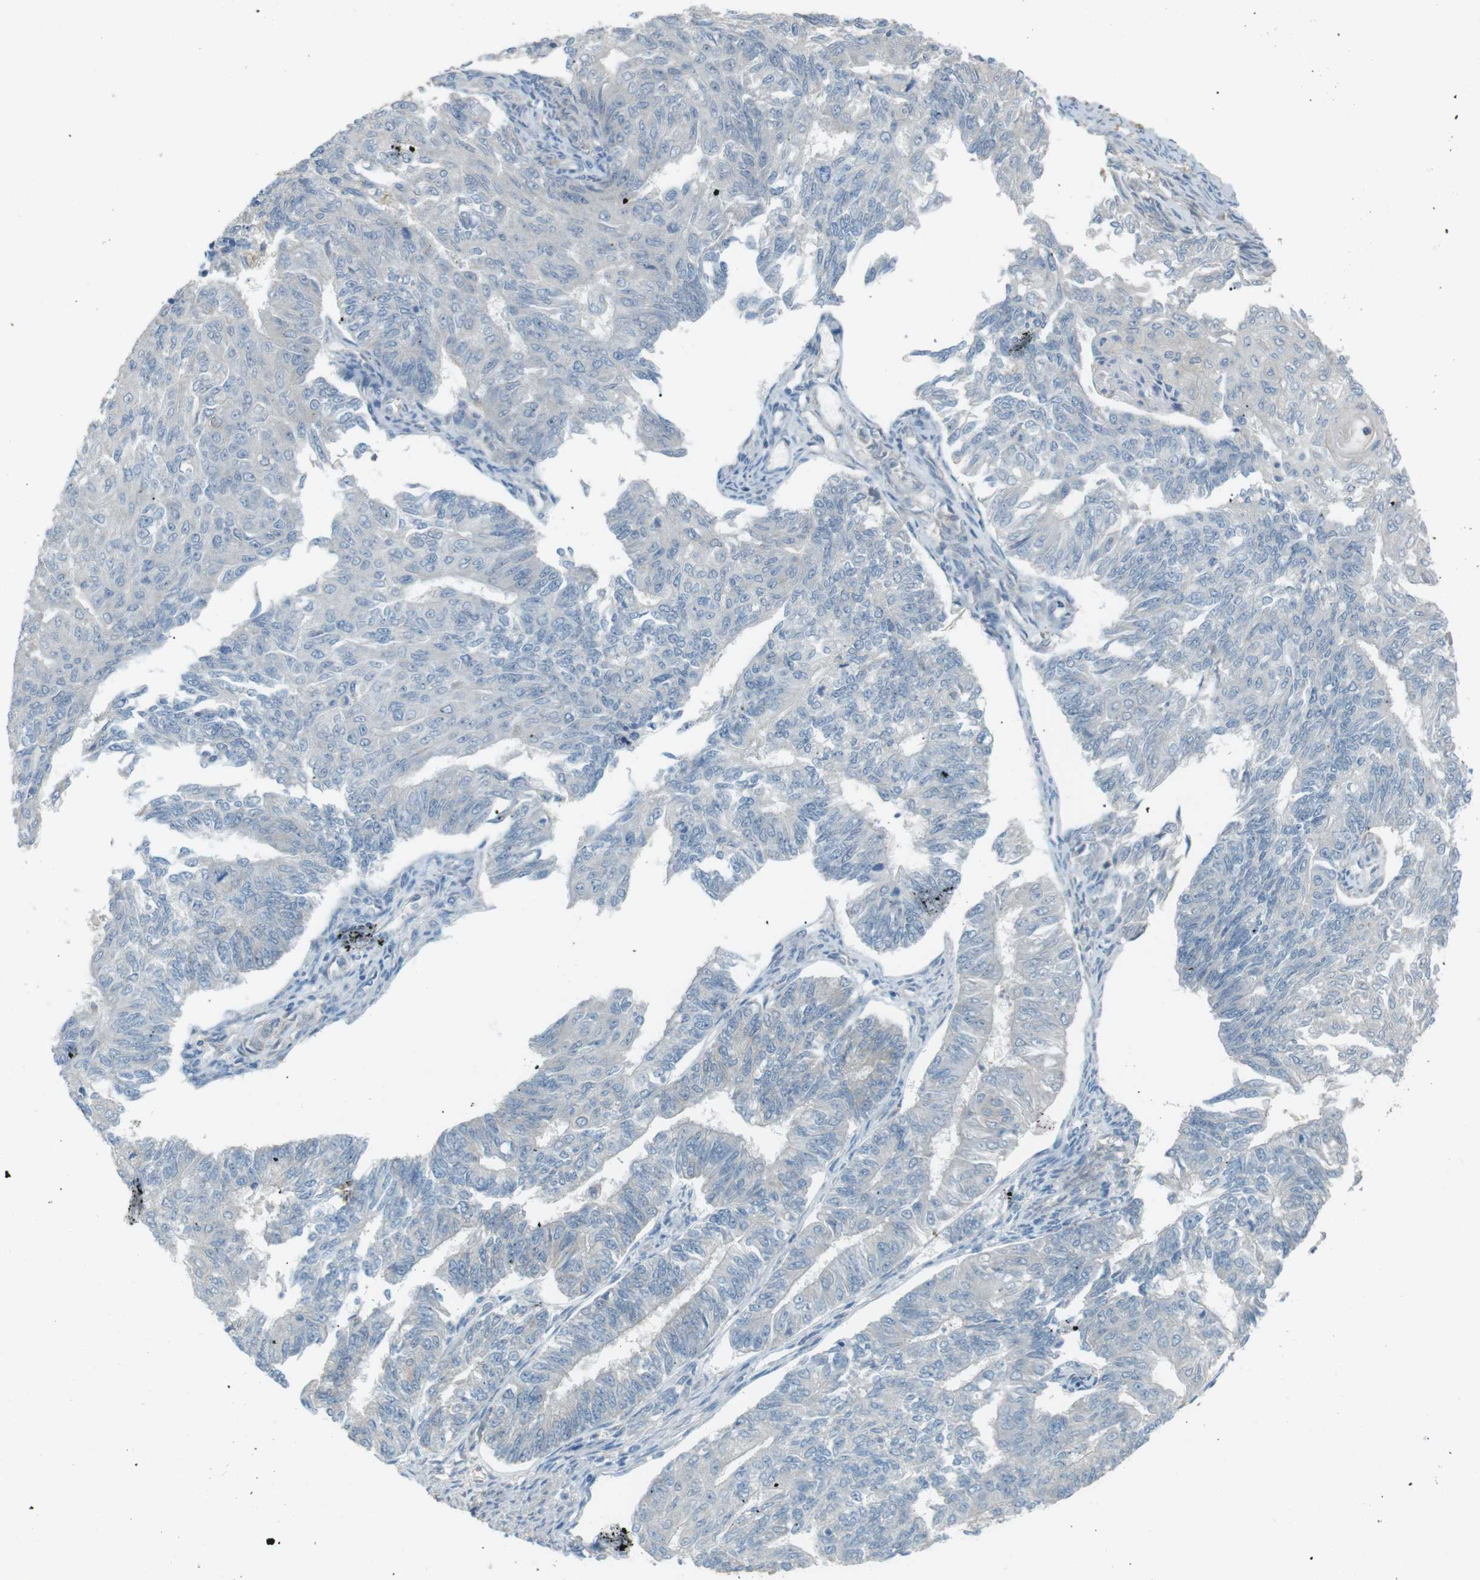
{"staining": {"intensity": "negative", "quantity": "none", "location": "none"}, "tissue": "endometrial cancer", "cell_type": "Tumor cells", "image_type": "cancer", "snomed": [{"axis": "morphology", "description": "Adenocarcinoma, NOS"}, {"axis": "topography", "description": "Endometrium"}], "caption": "Photomicrograph shows no protein expression in tumor cells of endometrial cancer (adenocarcinoma) tissue. (Stains: DAB (3,3'-diaminobenzidine) IHC with hematoxylin counter stain, Microscopy: brightfield microscopy at high magnification).", "gene": "RTN3", "patient": {"sex": "female", "age": 32}}